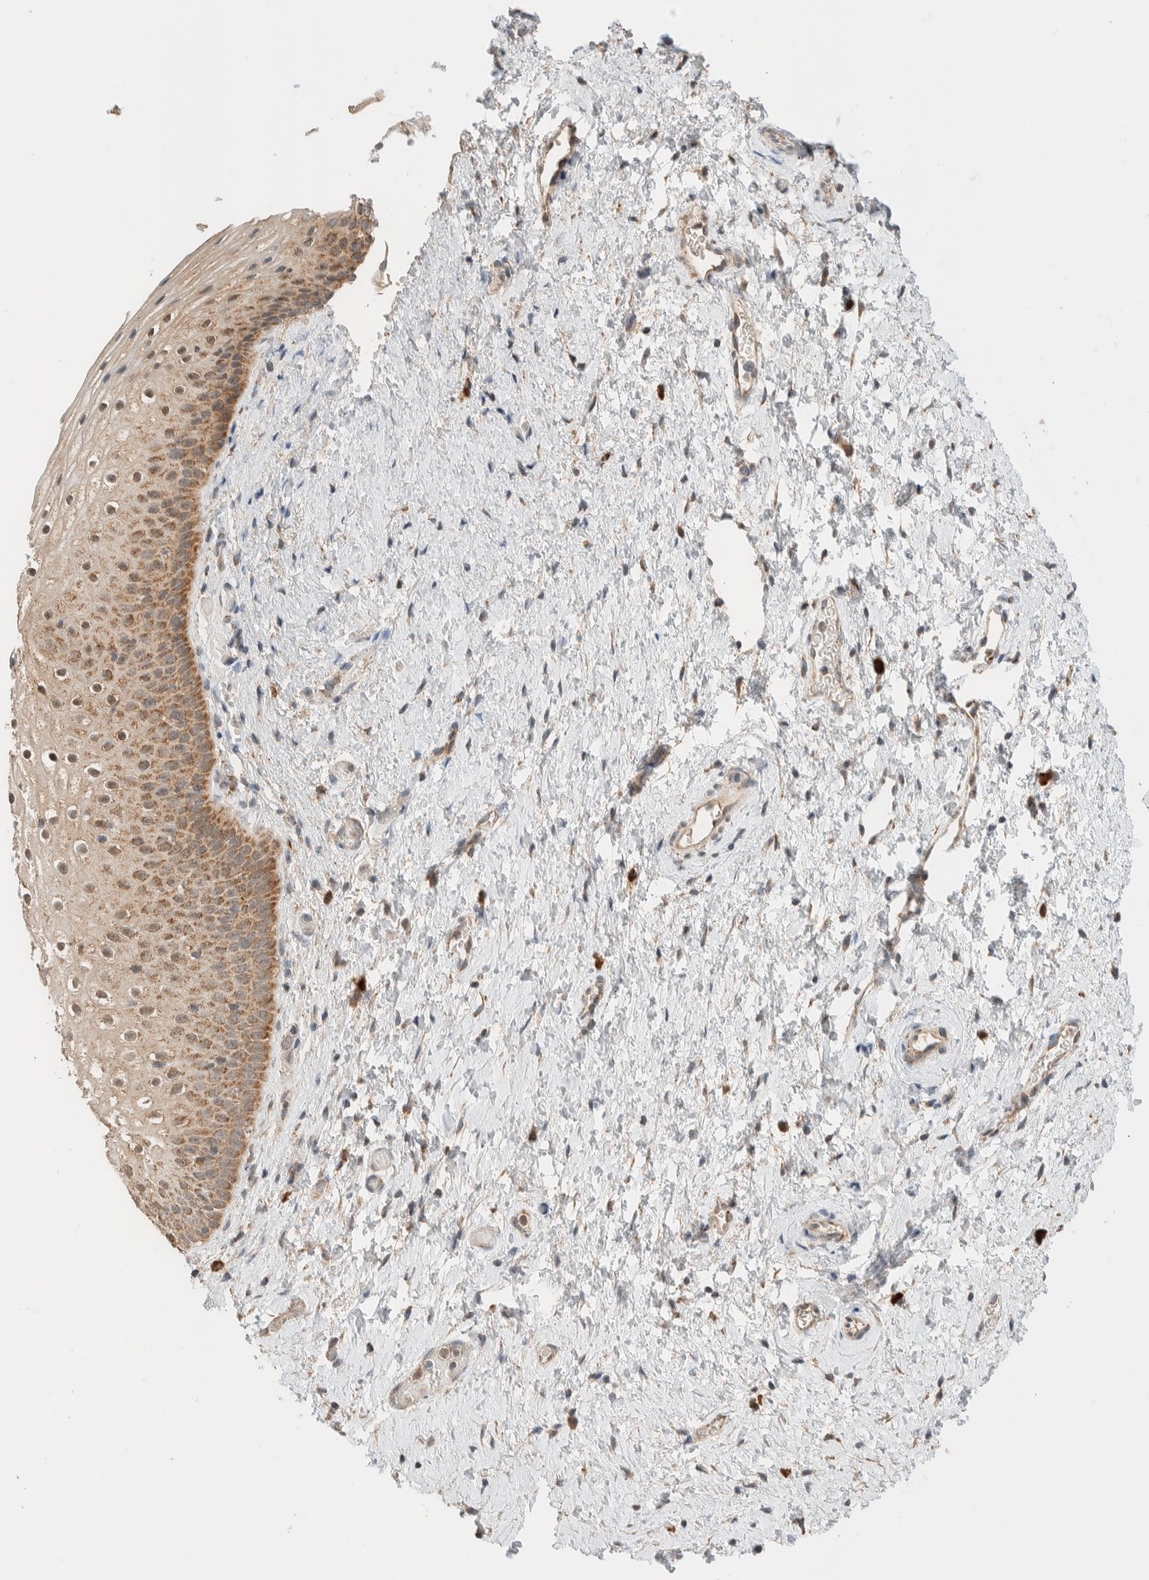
{"staining": {"intensity": "moderate", "quantity": ">75%", "location": "cytoplasmic/membranous"}, "tissue": "cervix", "cell_type": "Glandular cells", "image_type": "normal", "snomed": [{"axis": "morphology", "description": "Normal tissue, NOS"}, {"axis": "topography", "description": "Cervix"}], "caption": "Glandular cells show medium levels of moderate cytoplasmic/membranous staining in approximately >75% of cells in unremarkable cervix. (Stains: DAB in brown, nuclei in blue, Microscopy: brightfield microscopy at high magnification).", "gene": "MRPL41", "patient": {"sex": "female", "age": 72}}